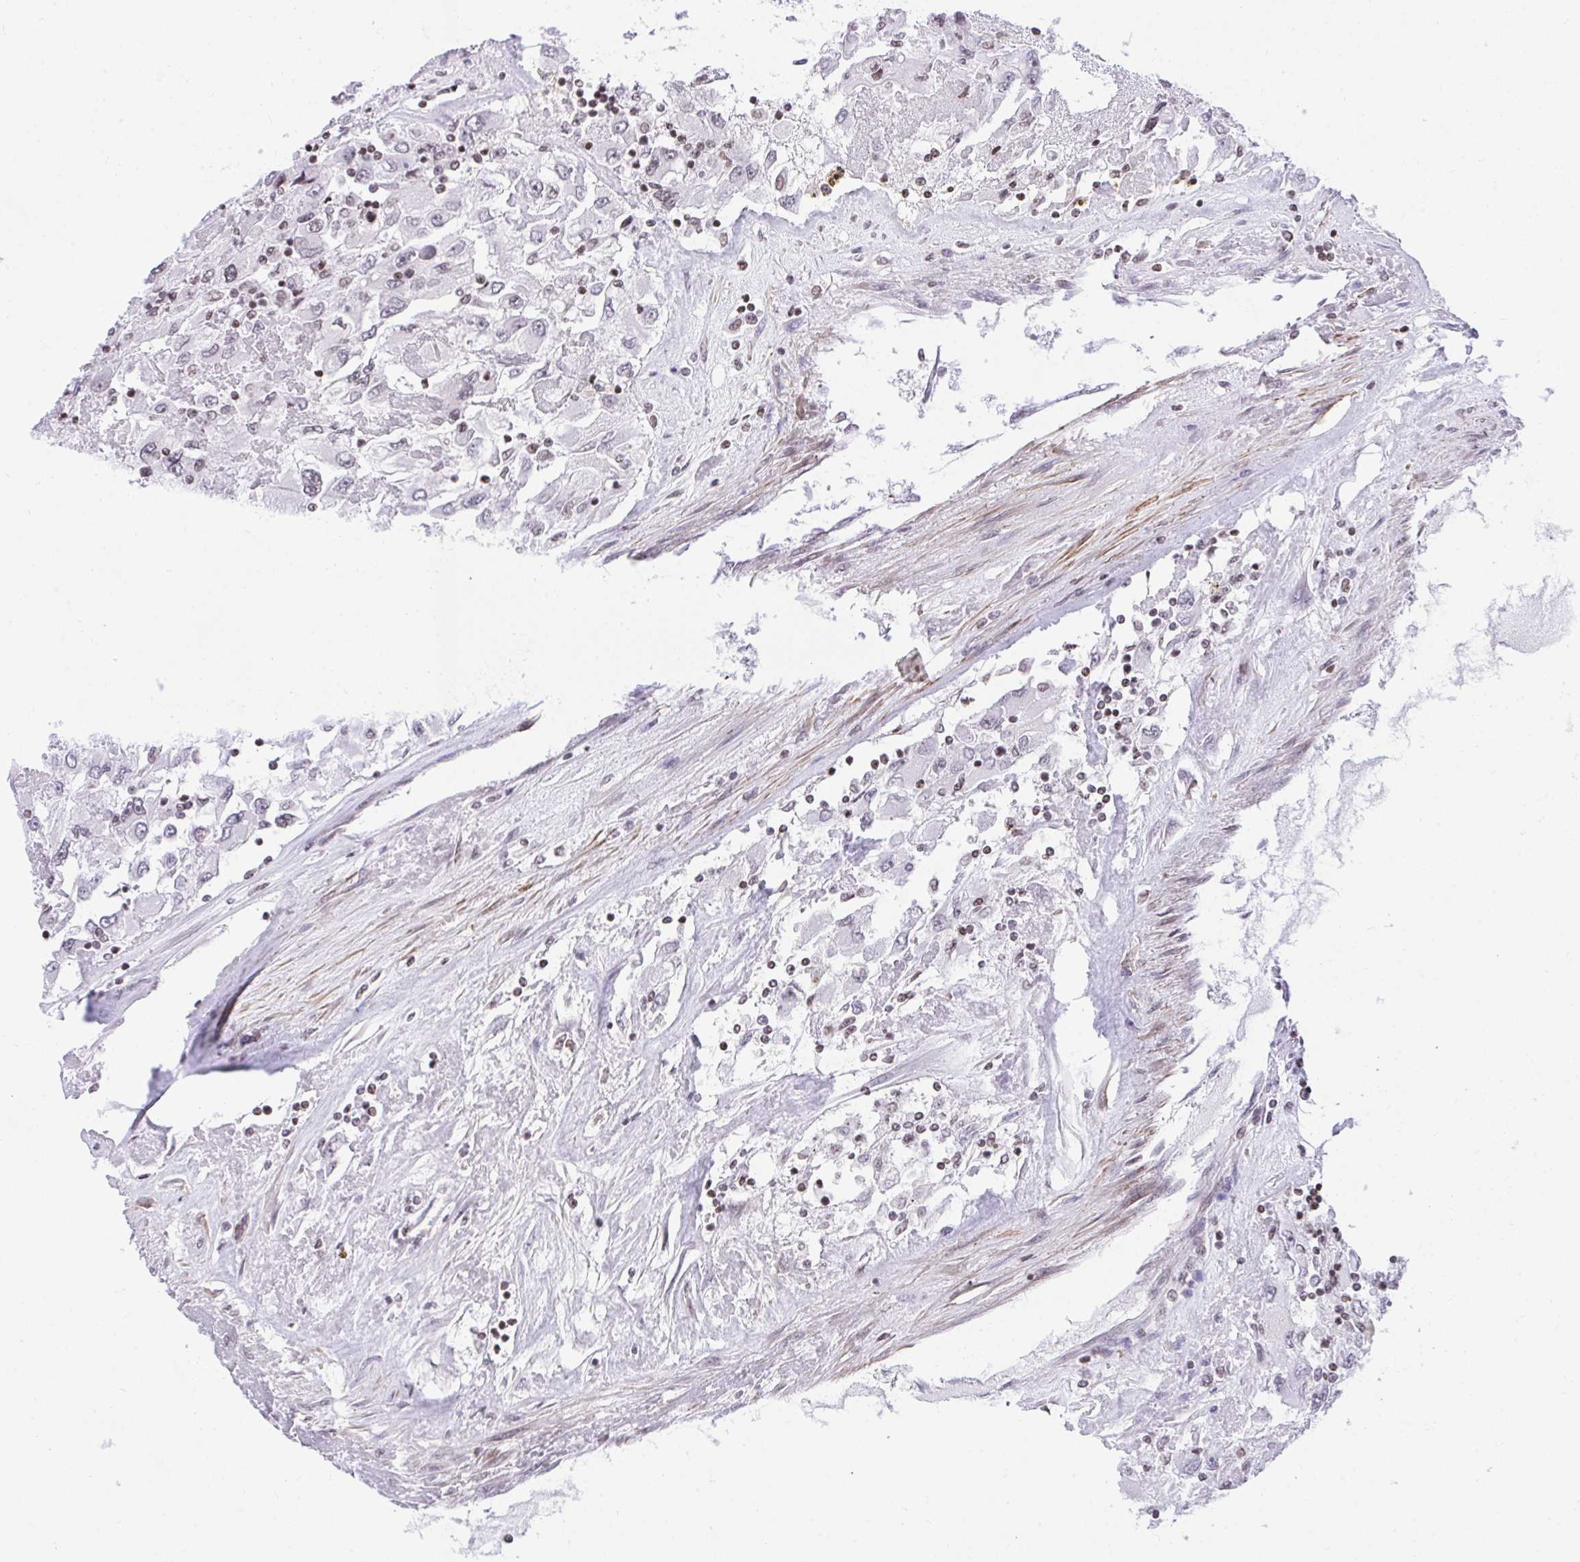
{"staining": {"intensity": "negative", "quantity": "none", "location": "none"}, "tissue": "renal cancer", "cell_type": "Tumor cells", "image_type": "cancer", "snomed": [{"axis": "morphology", "description": "Adenocarcinoma, NOS"}, {"axis": "topography", "description": "Kidney"}], "caption": "The histopathology image exhibits no significant staining in tumor cells of renal adenocarcinoma.", "gene": "KCNN4", "patient": {"sex": "female", "age": 52}}